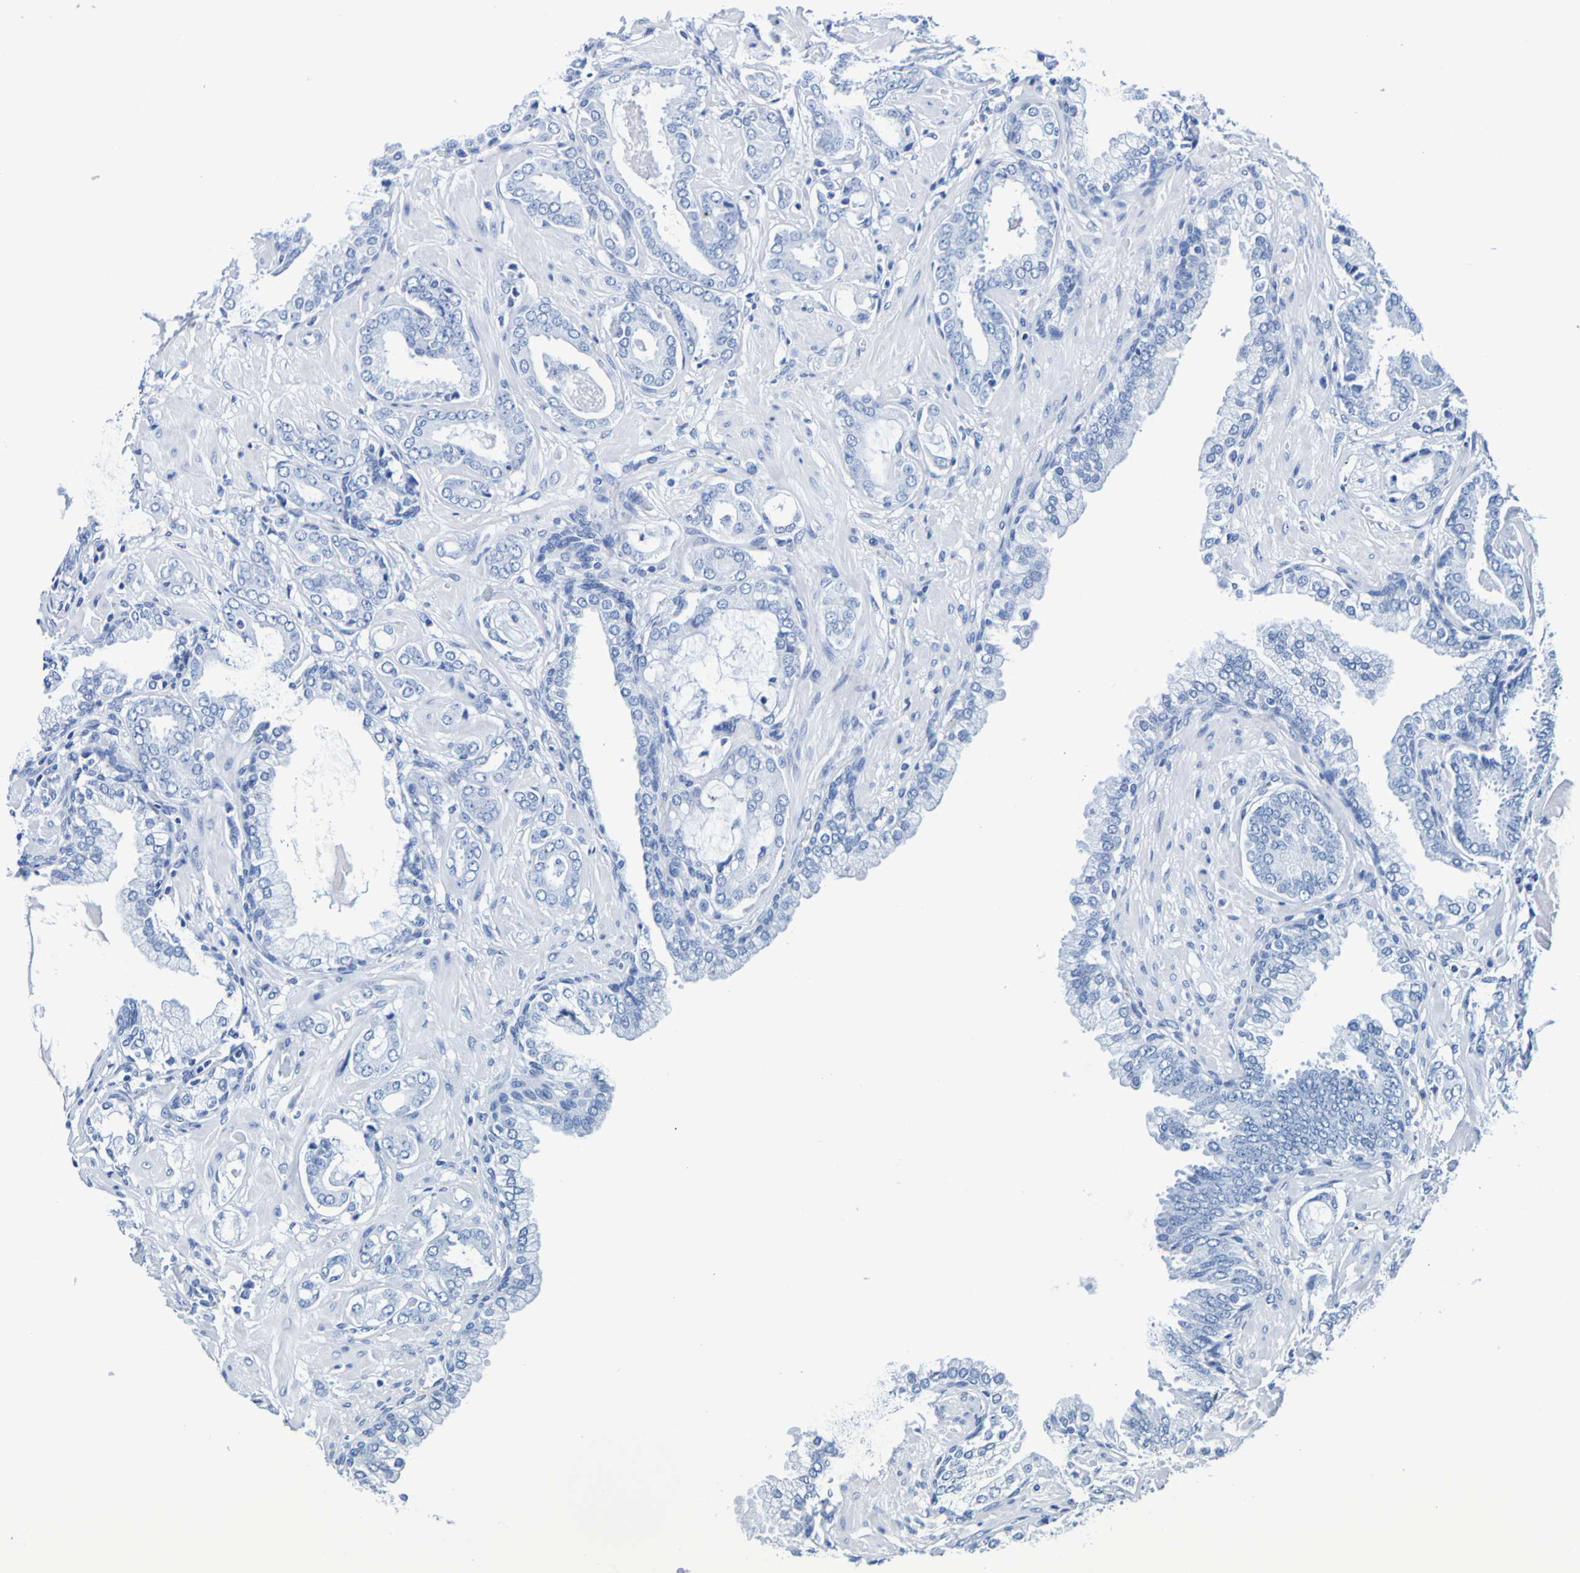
{"staining": {"intensity": "negative", "quantity": "none", "location": "none"}, "tissue": "prostate cancer", "cell_type": "Tumor cells", "image_type": "cancer", "snomed": [{"axis": "morphology", "description": "Adenocarcinoma, Low grade"}, {"axis": "topography", "description": "Prostate"}], "caption": "This is a histopathology image of IHC staining of prostate cancer (low-grade adenocarcinoma), which shows no positivity in tumor cells.", "gene": "DPEP1", "patient": {"sex": "male", "age": 53}}